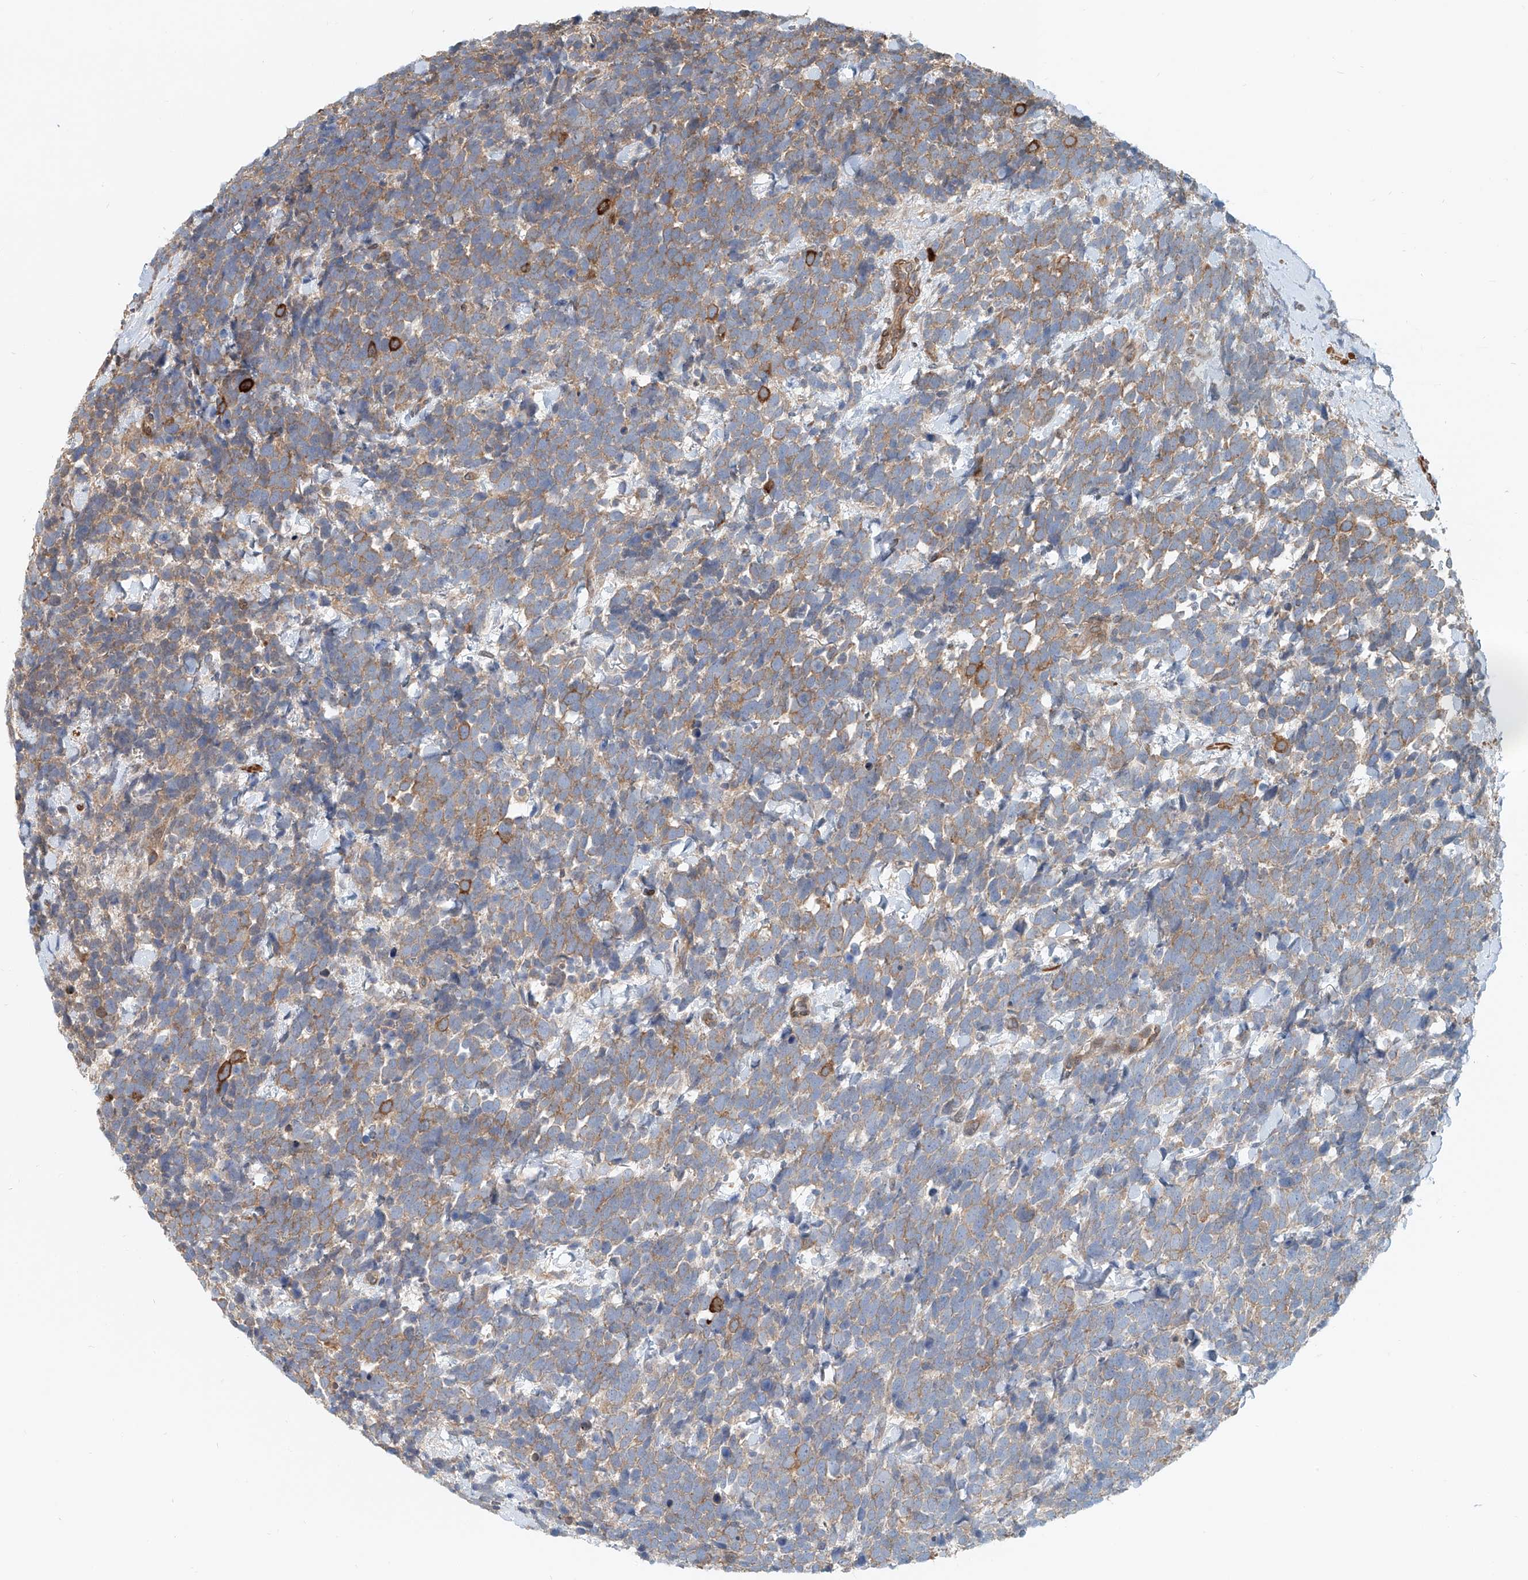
{"staining": {"intensity": "moderate", "quantity": "25%-75%", "location": "cytoplasmic/membranous"}, "tissue": "urothelial cancer", "cell_type": "Tumor cells", "image_type": "cancer", "snomed": [{"axis": "morphology", "description": "Urothelial carcinoma, High grade"}, {"axis": "topography", "description": "Urinary bladder"}], "caption": "Human urothelial cancer stained with a brown dye reveals moderate cytoplasmic/membranous positive staining in approximately 25%-75% of tumor cells.", "gene": "SASH1", "patient": {"sex": "female", "age": 82}}